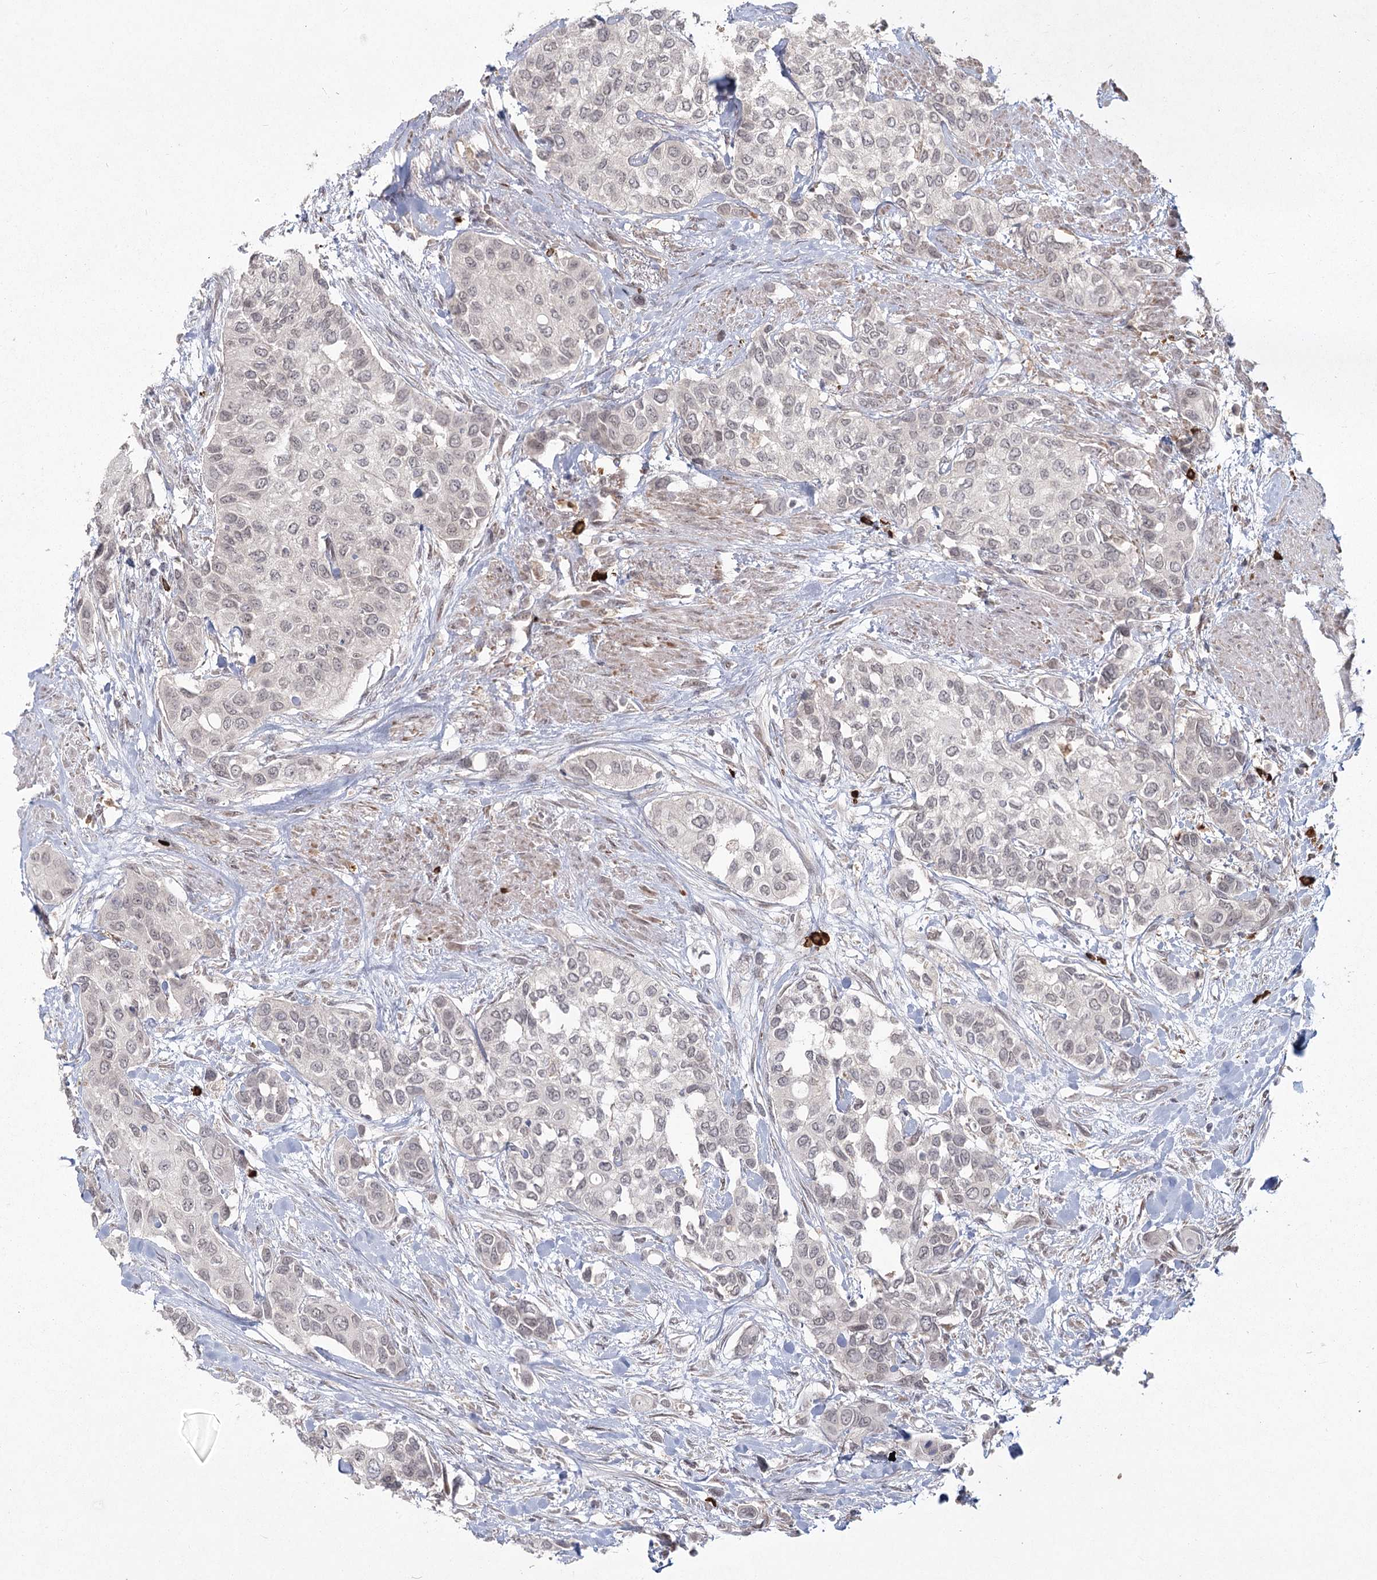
{"staining": {"intensity": "weak", "quantity": "<25%", "location": "nuclear"}, "tissue": "urothelial cancer", "cell_type": "Tumor cells", "image_type": "cancer", "snomed": [{"axis": "morphology", "description": "Normal tissue, NOS"}, {"axis": "morphology", "description": "Urothelial carcinoma, High grade"}, {"axis": "topography", "description": "Vascular tissue"}, {"axis": "topography", "description": "Urinary bladder"}], "caption": "Human urothelial cancer stained for a protein using immunohistochemistry (IHC) displays no expression in tumor cells.", "gene": "AP2M1", "patient": {"sex": "female", "age": 56}}